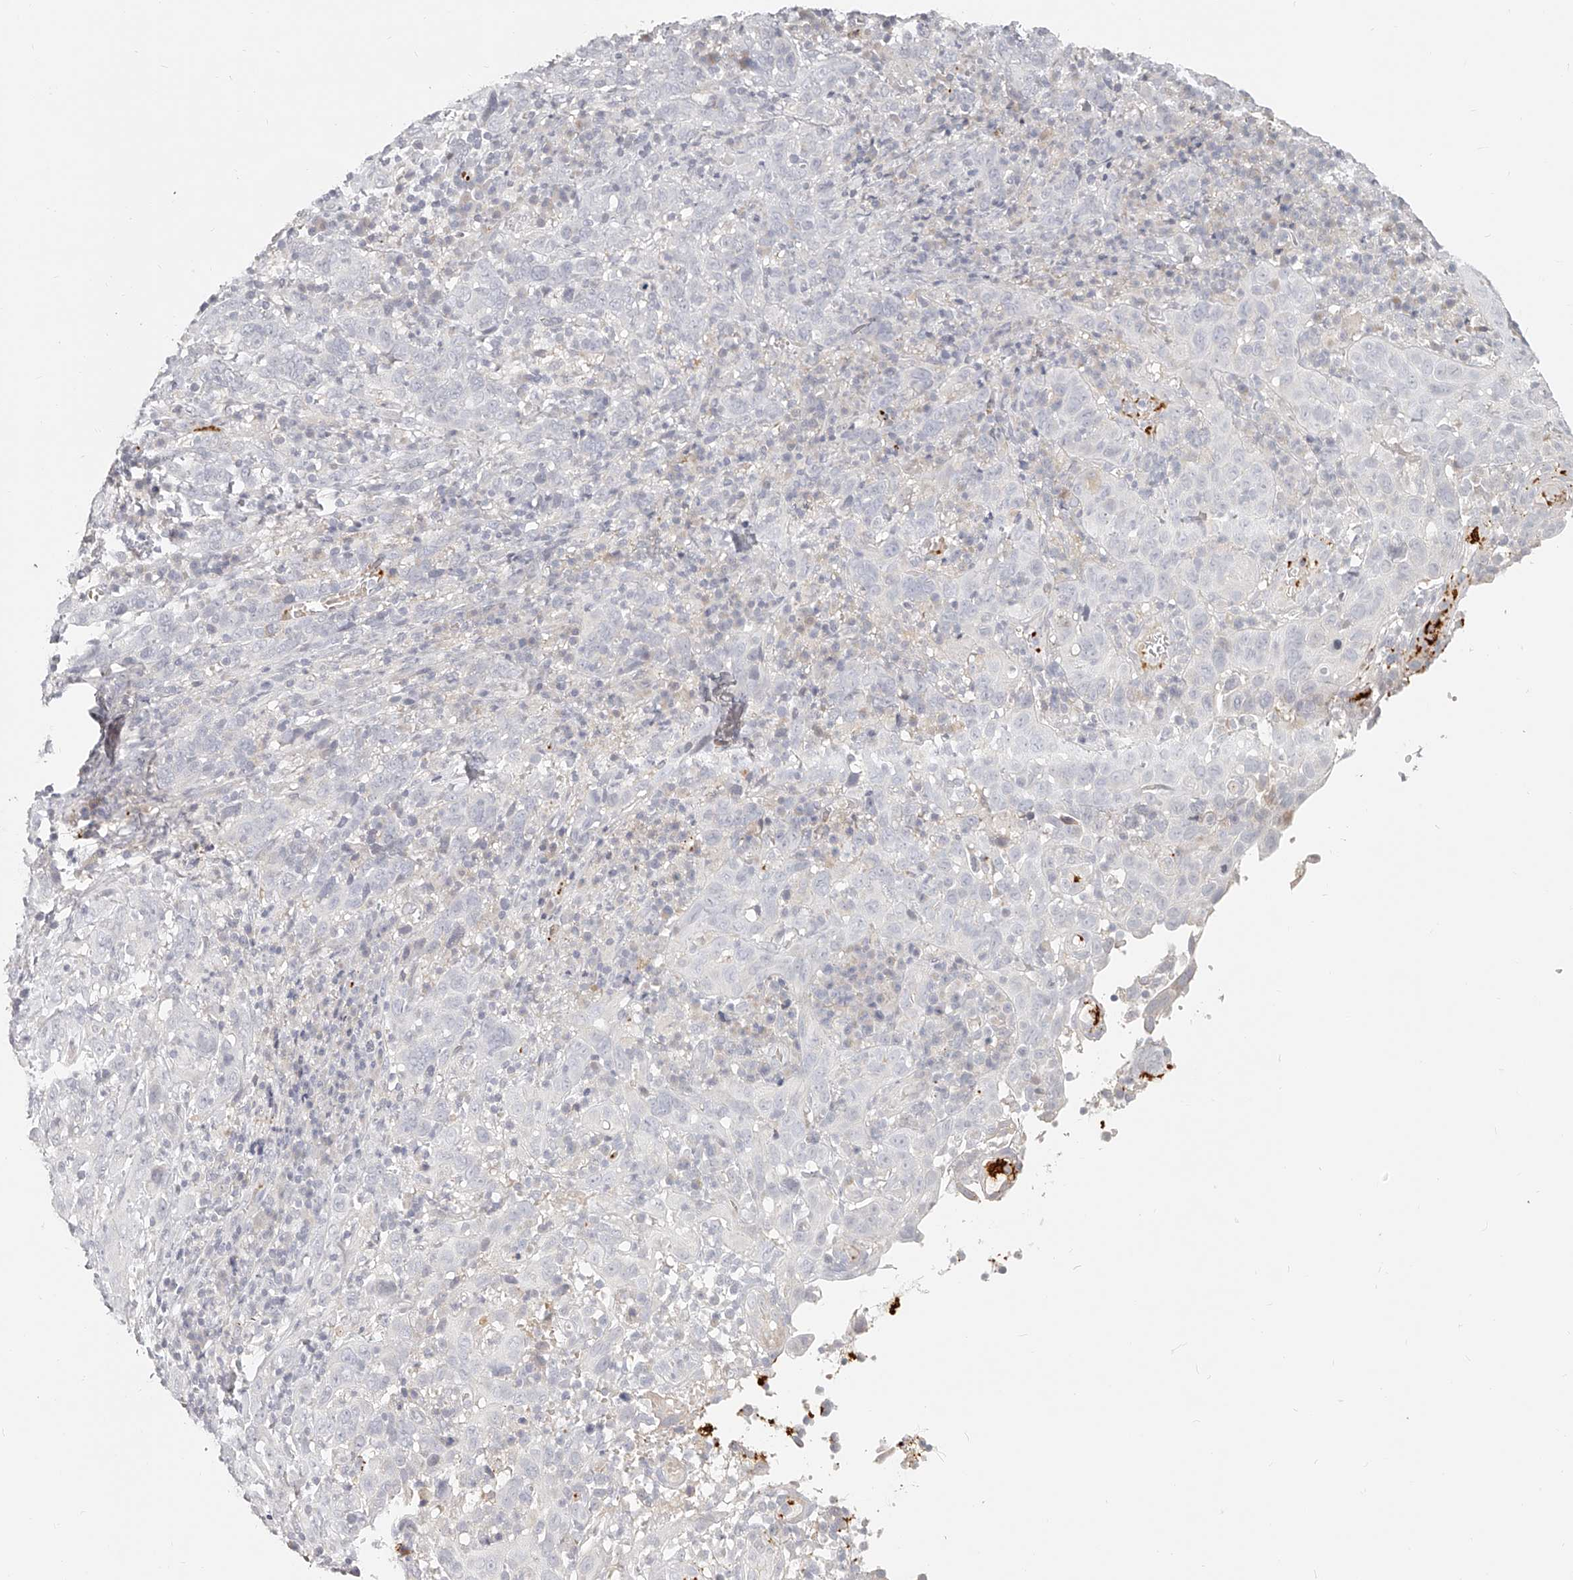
{"staining": {"intensity": "negative", "quantity": "none", "location": "none"}, "tissue": "cervical cancer", "cell_type": "Tumor cells", "image_type": "cancer", "snomed": [{"axis": "morphology", "description": "Squamous cell carcinoma, NOS"}, {"axis": "topography", "description": "Cervix"}], "caption": "IHC of cervical cancer (squamous cell carcinoma) reveals no positivity in tumor cells.", "gene": "ITGB3", "patient": {"sex": "female", "age": 46}}